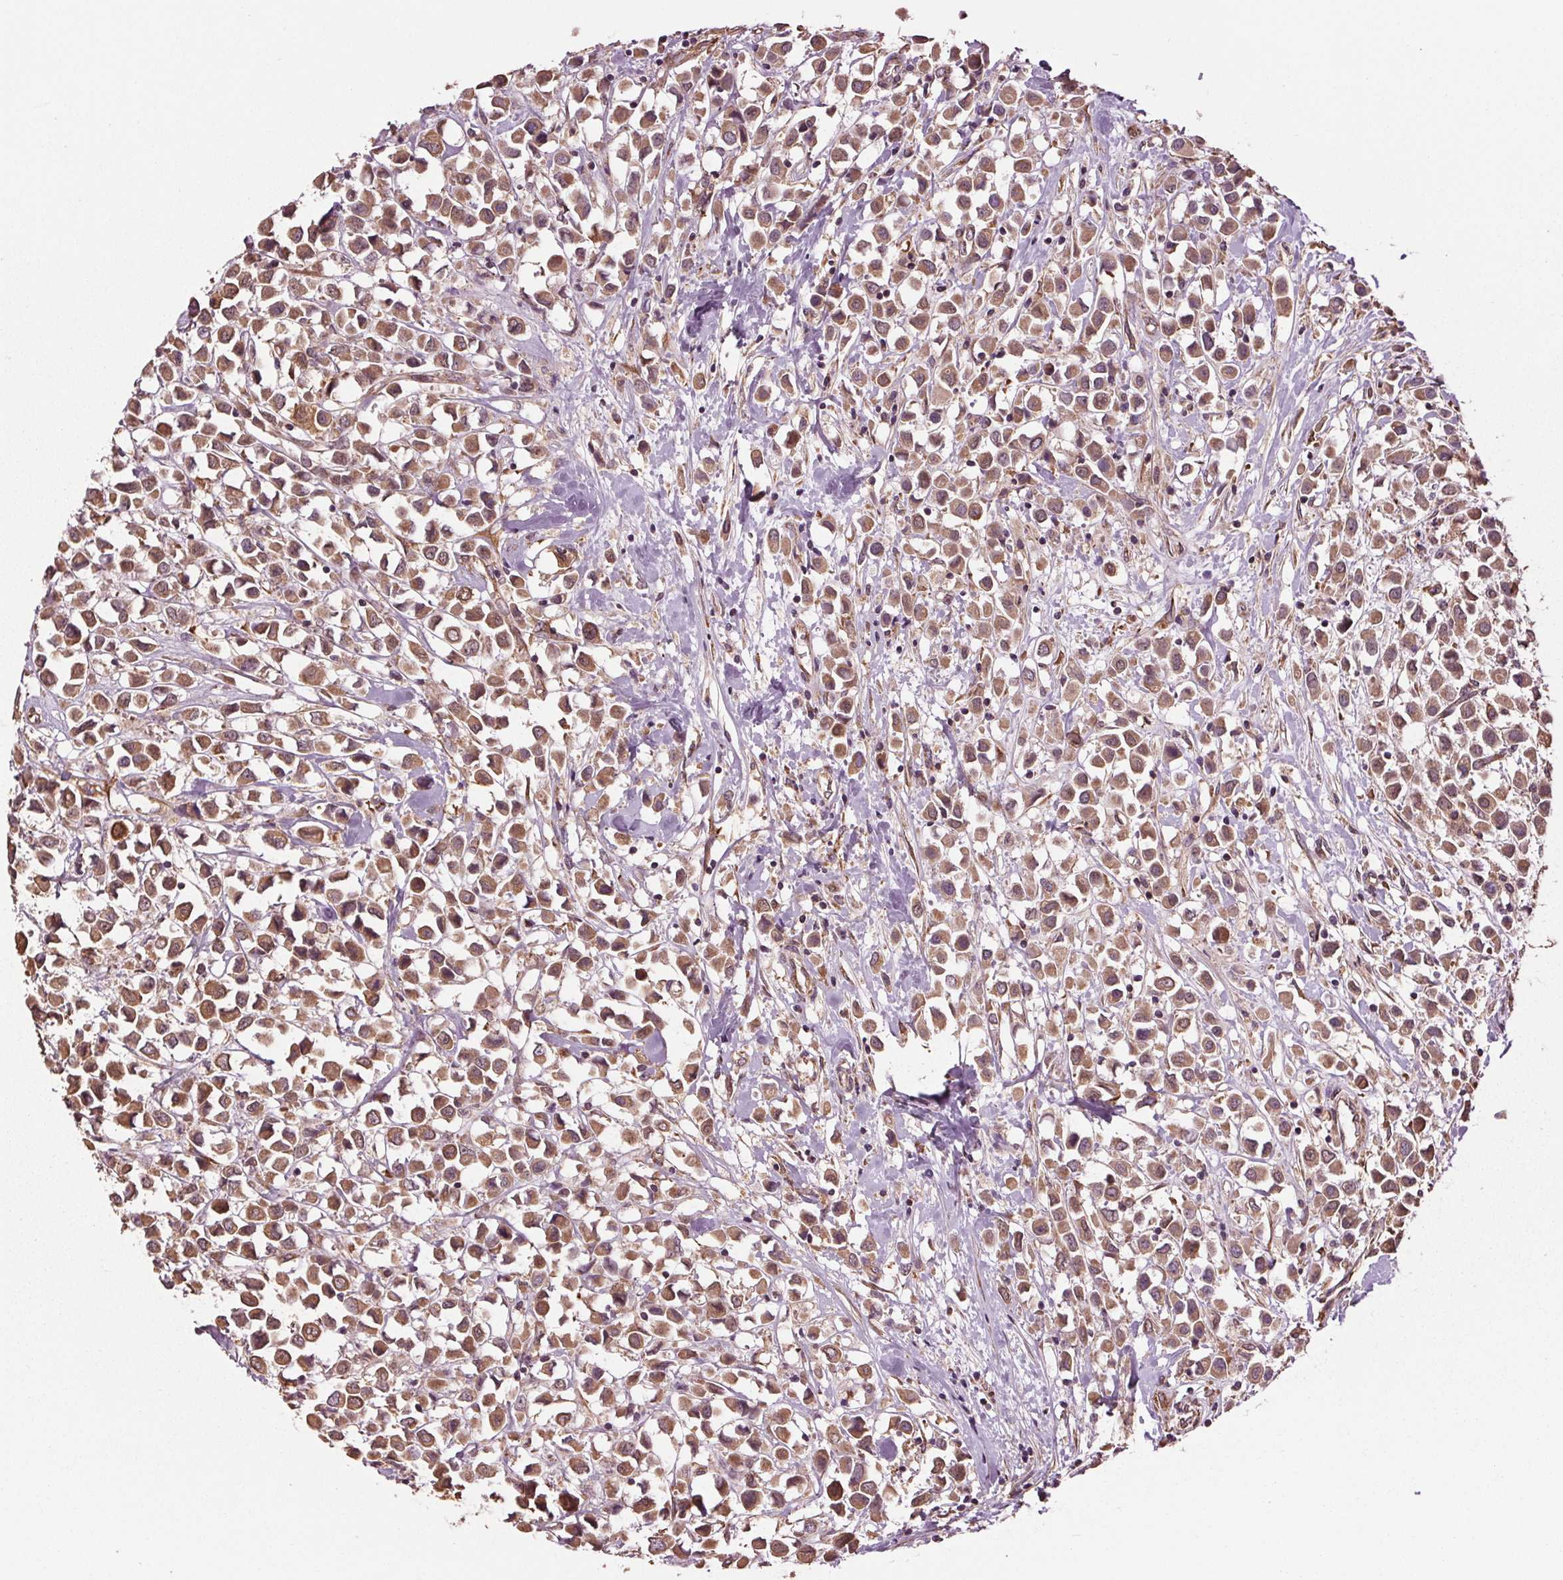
{"staining": {"intensity": "moderate", "quantity": ">75%", "location": "cytoplasmic/membranous"}, "tissue": "breast cancer", "cell_type": "Tumor cells", "image_type": "cancer", "snomed": [{"axis": "morphology", "description": "Duct carcinoma"}, {"axis": "topography", "description": "Breast"}], "caption": "An immunohistochemistry photomicrograph of tumor tissue is shown. Protein staining in brown shows moderate cytoplasmic/membranous positivity in breast invasive ductal carcinoma within tumor cells. (IHC, brightfield microscopy, high magnification).", "gene": "RNPEP", "patient": {"sex": "female", "age": 61}}